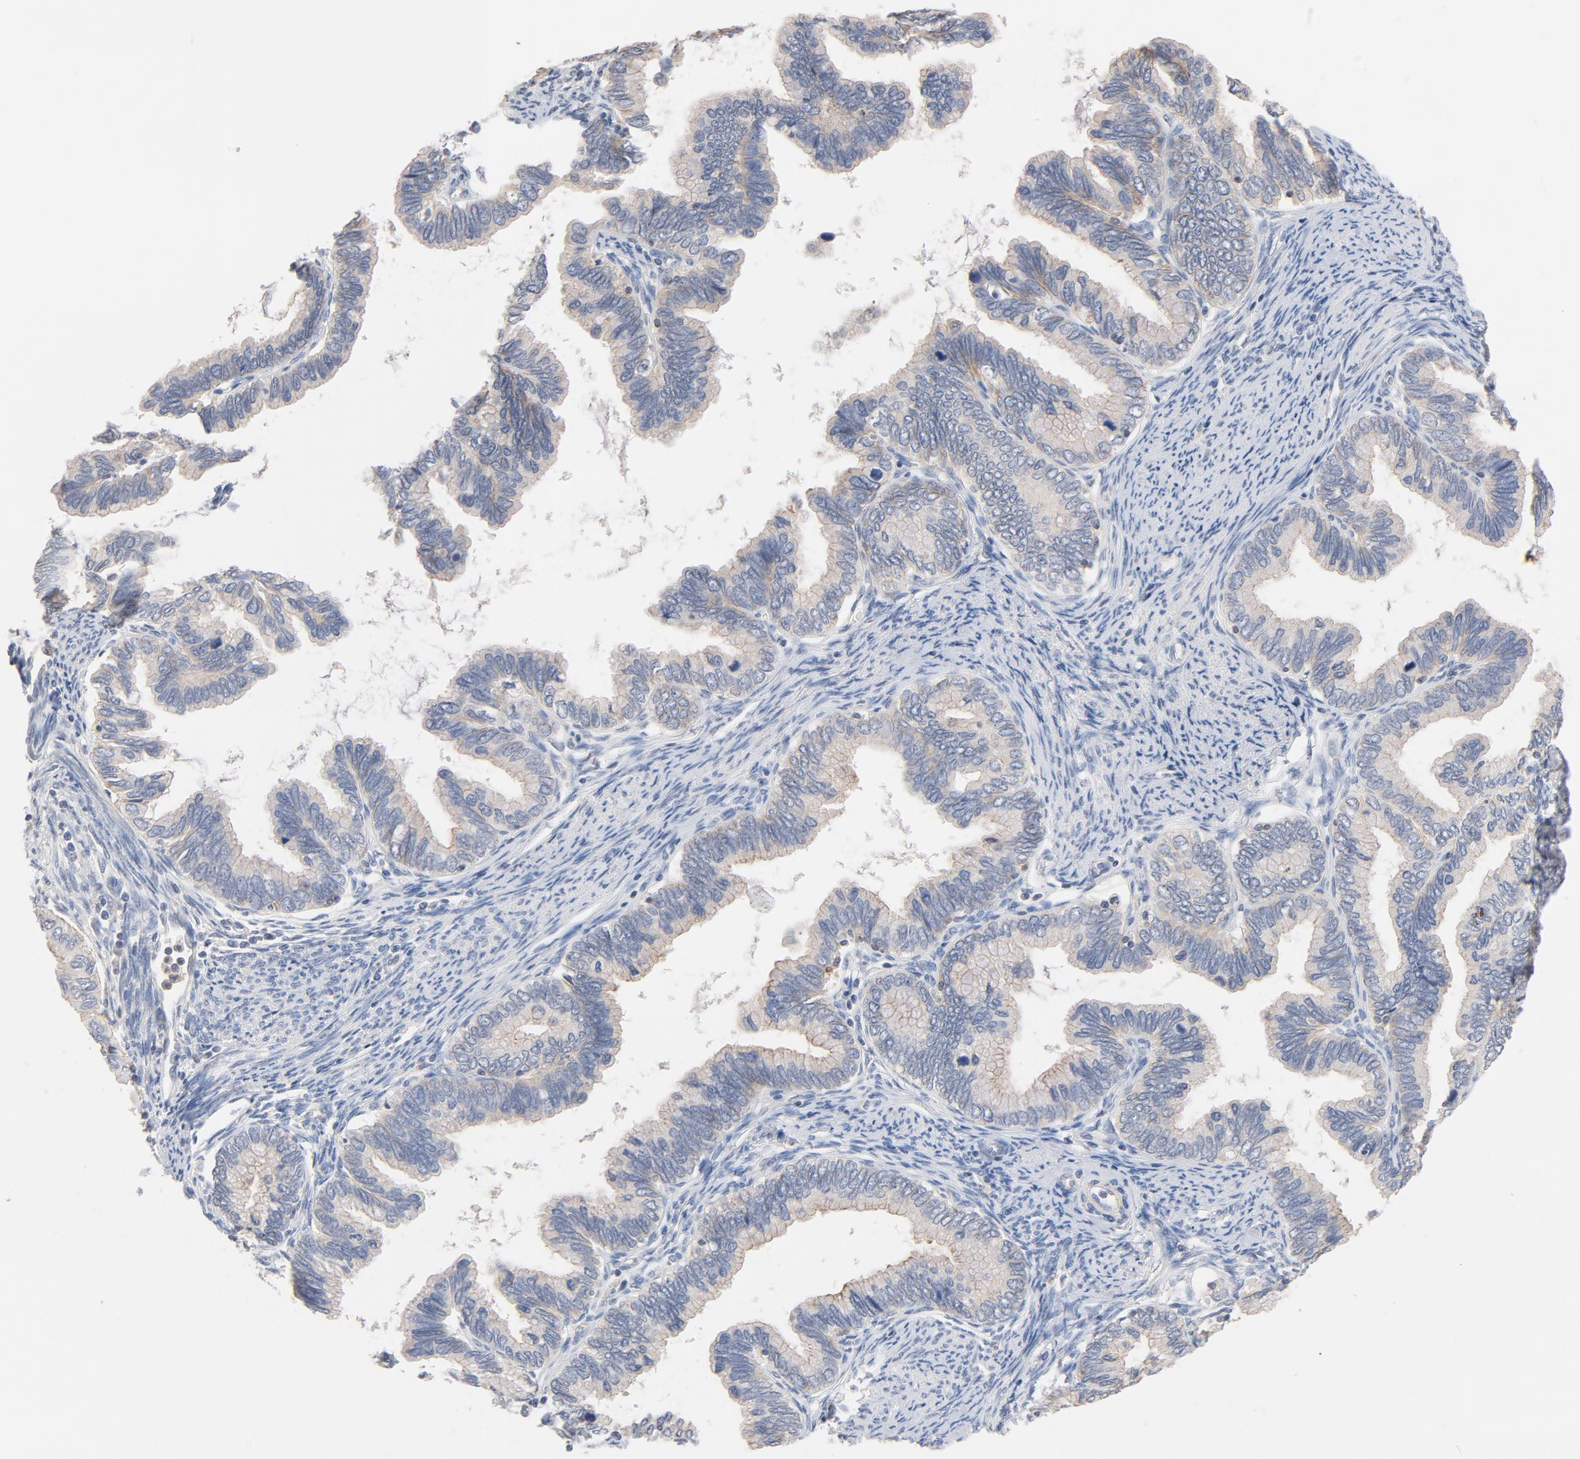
{"staining": {"intensity": "weak", "quantity": ">75%", "location": "cytoplasmic/membranous"}, "tissue": "cervical cancer", "cell_type": "Tumor cells", "image_type": "cancer", "snomed": [{"axis": "morphology", "description": "Adenocarcinoma, NOS"}, {"axis": "topography", "description": "Cervix"}], "caption": "Immunohistochemistry photomicrograph of neoplastic tissue: human cervical cancer stained using immunohistochemistry (IHC) reveals low levels of weak protein expression localized specifically in the cytoplasmic/membranous of tumor cells, appearing as a cytoplasmic/membranous brown color.", "gene": "STRN3", "patient": {"sex": "female", "age": 49}}